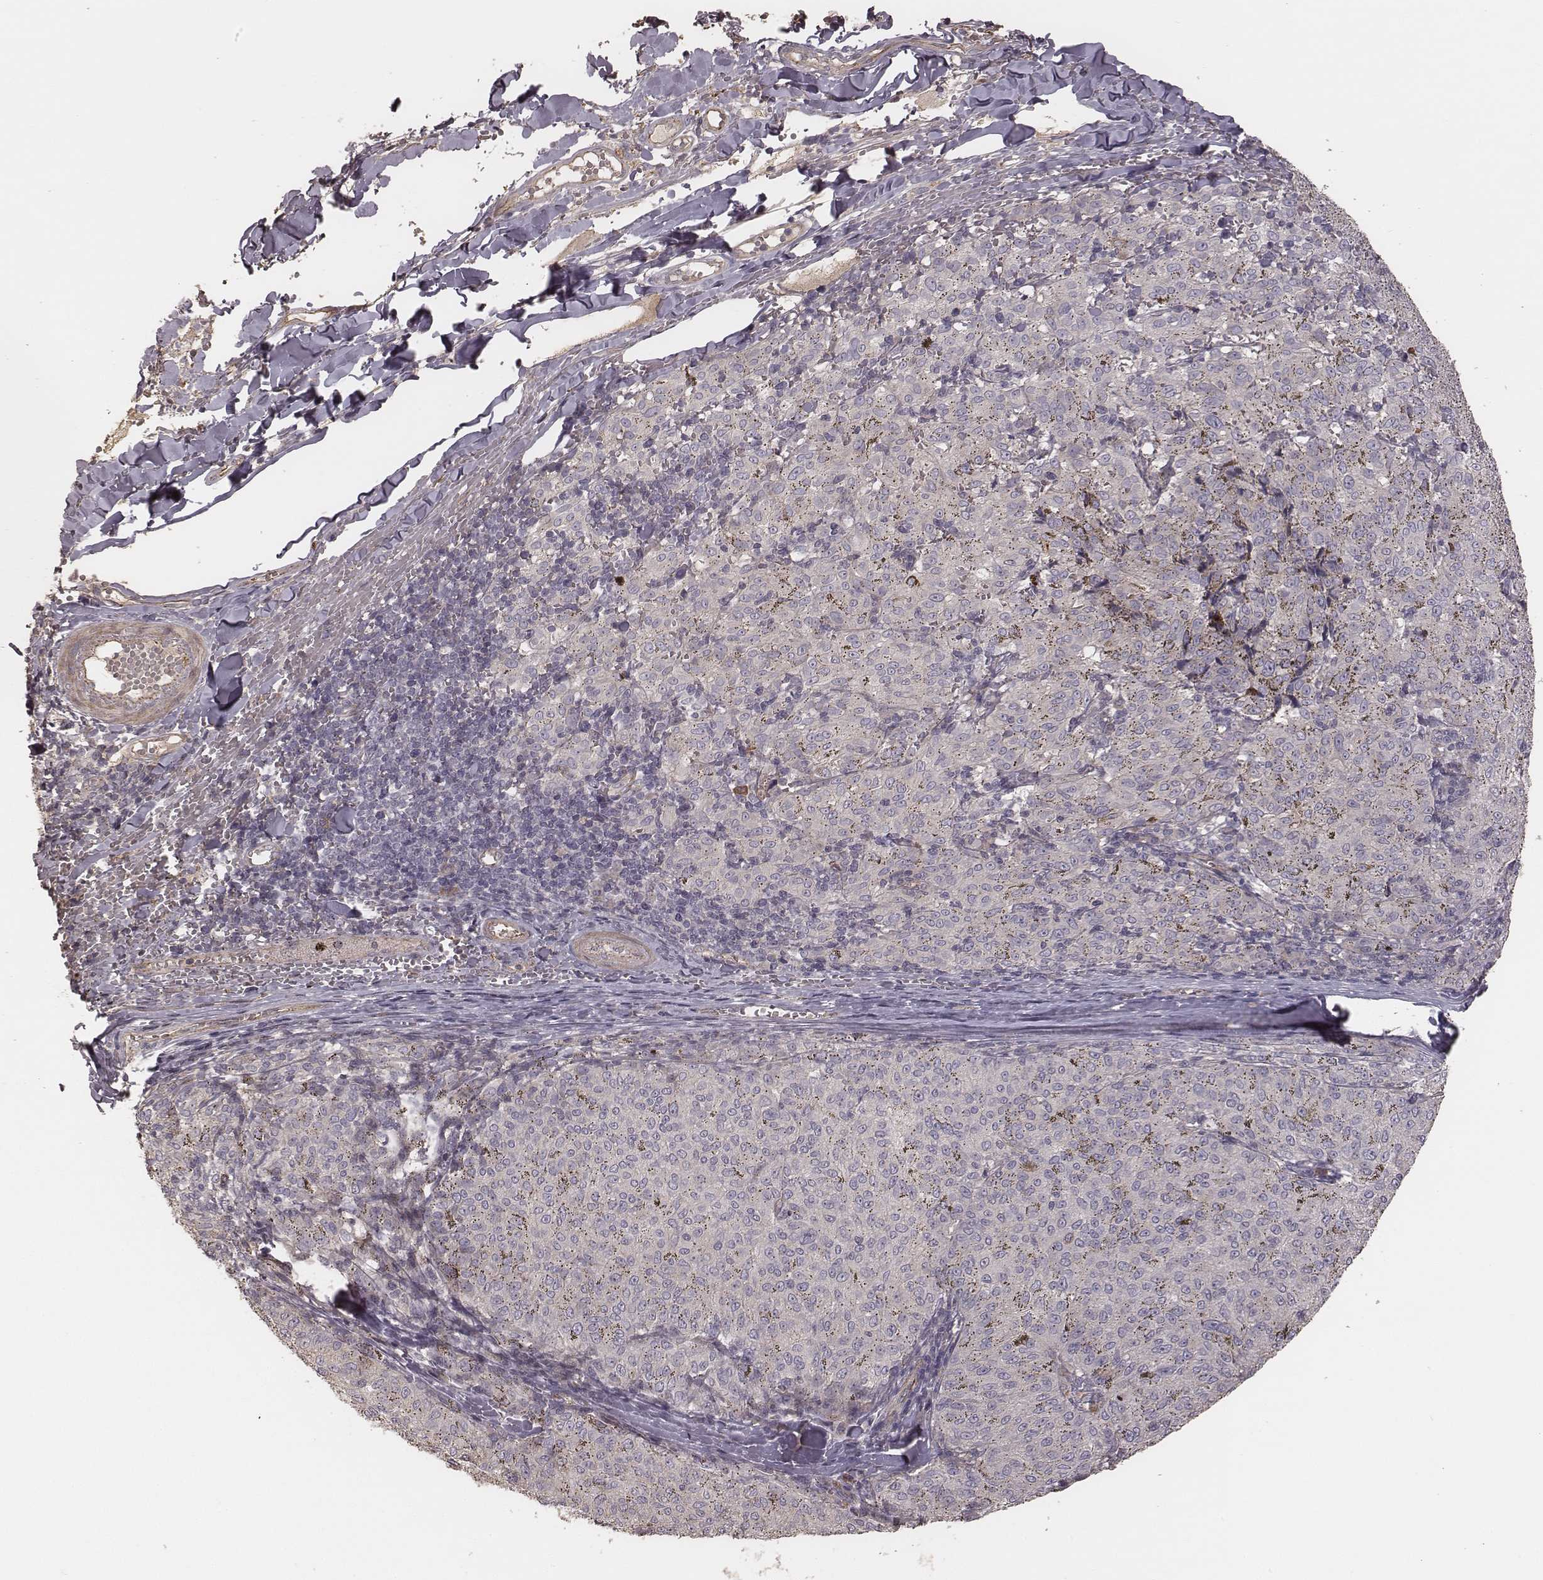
{"staining": {"intensity": "negative", "quantity": "none", "location": "none"}, "tissue": "melanoma", "cell_type": "Tumor cells", "image_type": "cancer", "snomed": [{"axis": "morphology", "description": "Malignant melanoma, NOS"}, {"axis": "topography", "description": "Skin"}], "caption": "This histopathology image is of melanoma stained with immunohistochemistry to label a protein in brown with the nuclei are counter-stained blue. There is no expression in tumor cells. (Brightfield microscopy of DAB (3,3'-diaminobenzidine) immunohistochemistry at high magnification).", "gene": "OTOGL", "patient": {"sex": "female", "age": 72}}